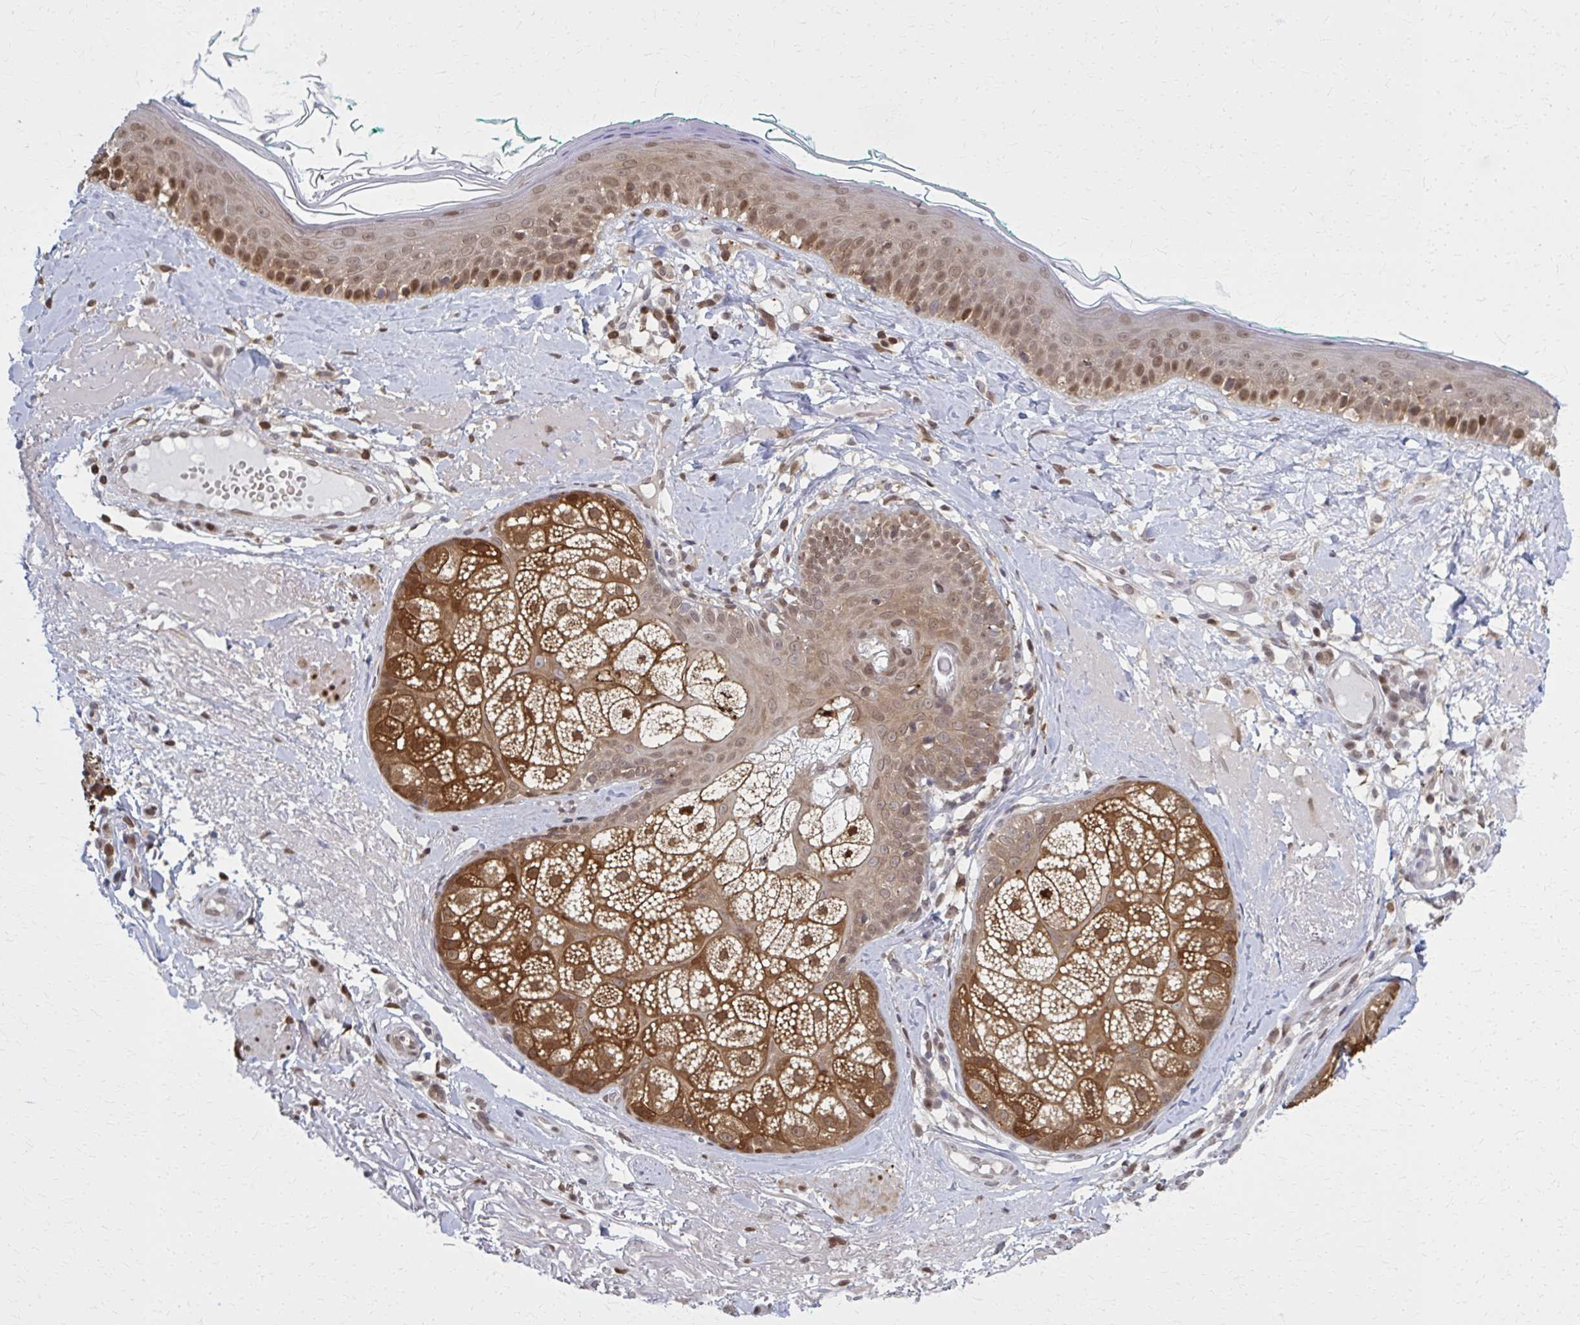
{"staining": {"intensity": "moderate", "quantity": ">75%", "location": "nuclear"}, "tissue": "skin", "cell_type": "Fibroblasts", "image_type": "normal", "snomed": [{"axis": "morphology", "description": "Normal tissue, NOS"}, {"axis": "topography", "description": "Skin"}], "caption": "Immunohistochemistry photomicrograph of normal skin: human skin stained using immunohistochemistry (IHC) reveals medium levels of moderate protein expression localized specifically in the nuclear of fibroblasts, appearing as a nuclear brown color.", "gene": "MDH1", "patient": {"sex": "male", "age": 73}}